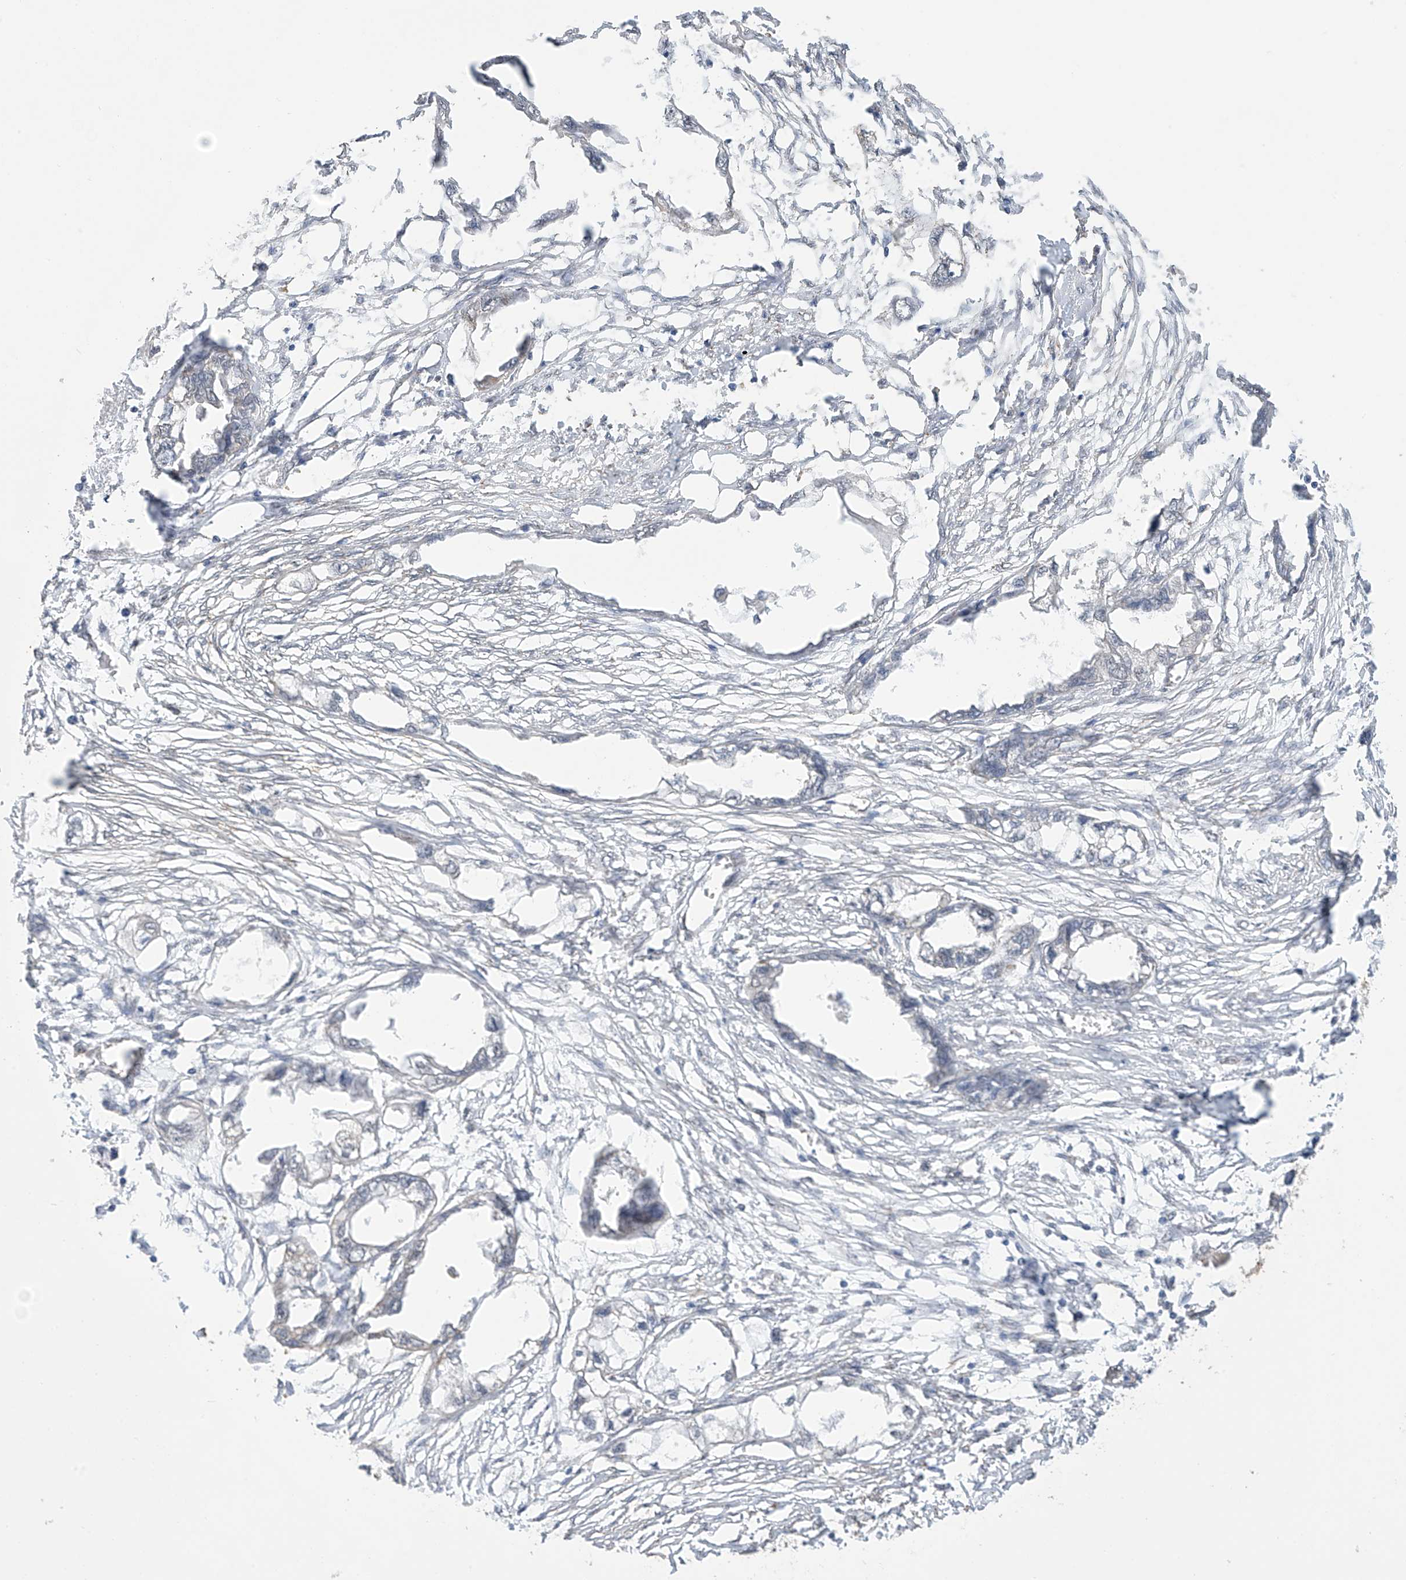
{"staining": {"intensity": "negative", "quantity": "none", "location": "none"}, "tissue": "endometrial cancer", "cell_type": "Tumor cells", "image_type": "cancer", "snomed": [{"axis": "morphology", "description": "Adenocarcinoma, NOS"}, {"axis": "morphology", "description": "Adenocarcinoma, metastatic, NOS"}, {"axis": "topography", "description": "Adipose tissue"}, {"axis": "topography", "description": "Endometrium"}], "caption": "DAB immunohistochemical staining of human endometrial cancer demonstrates no significant positivity in tumor cells.", "gene": "KIAA1522", "patient": {"sex": "female", "age": 67}}